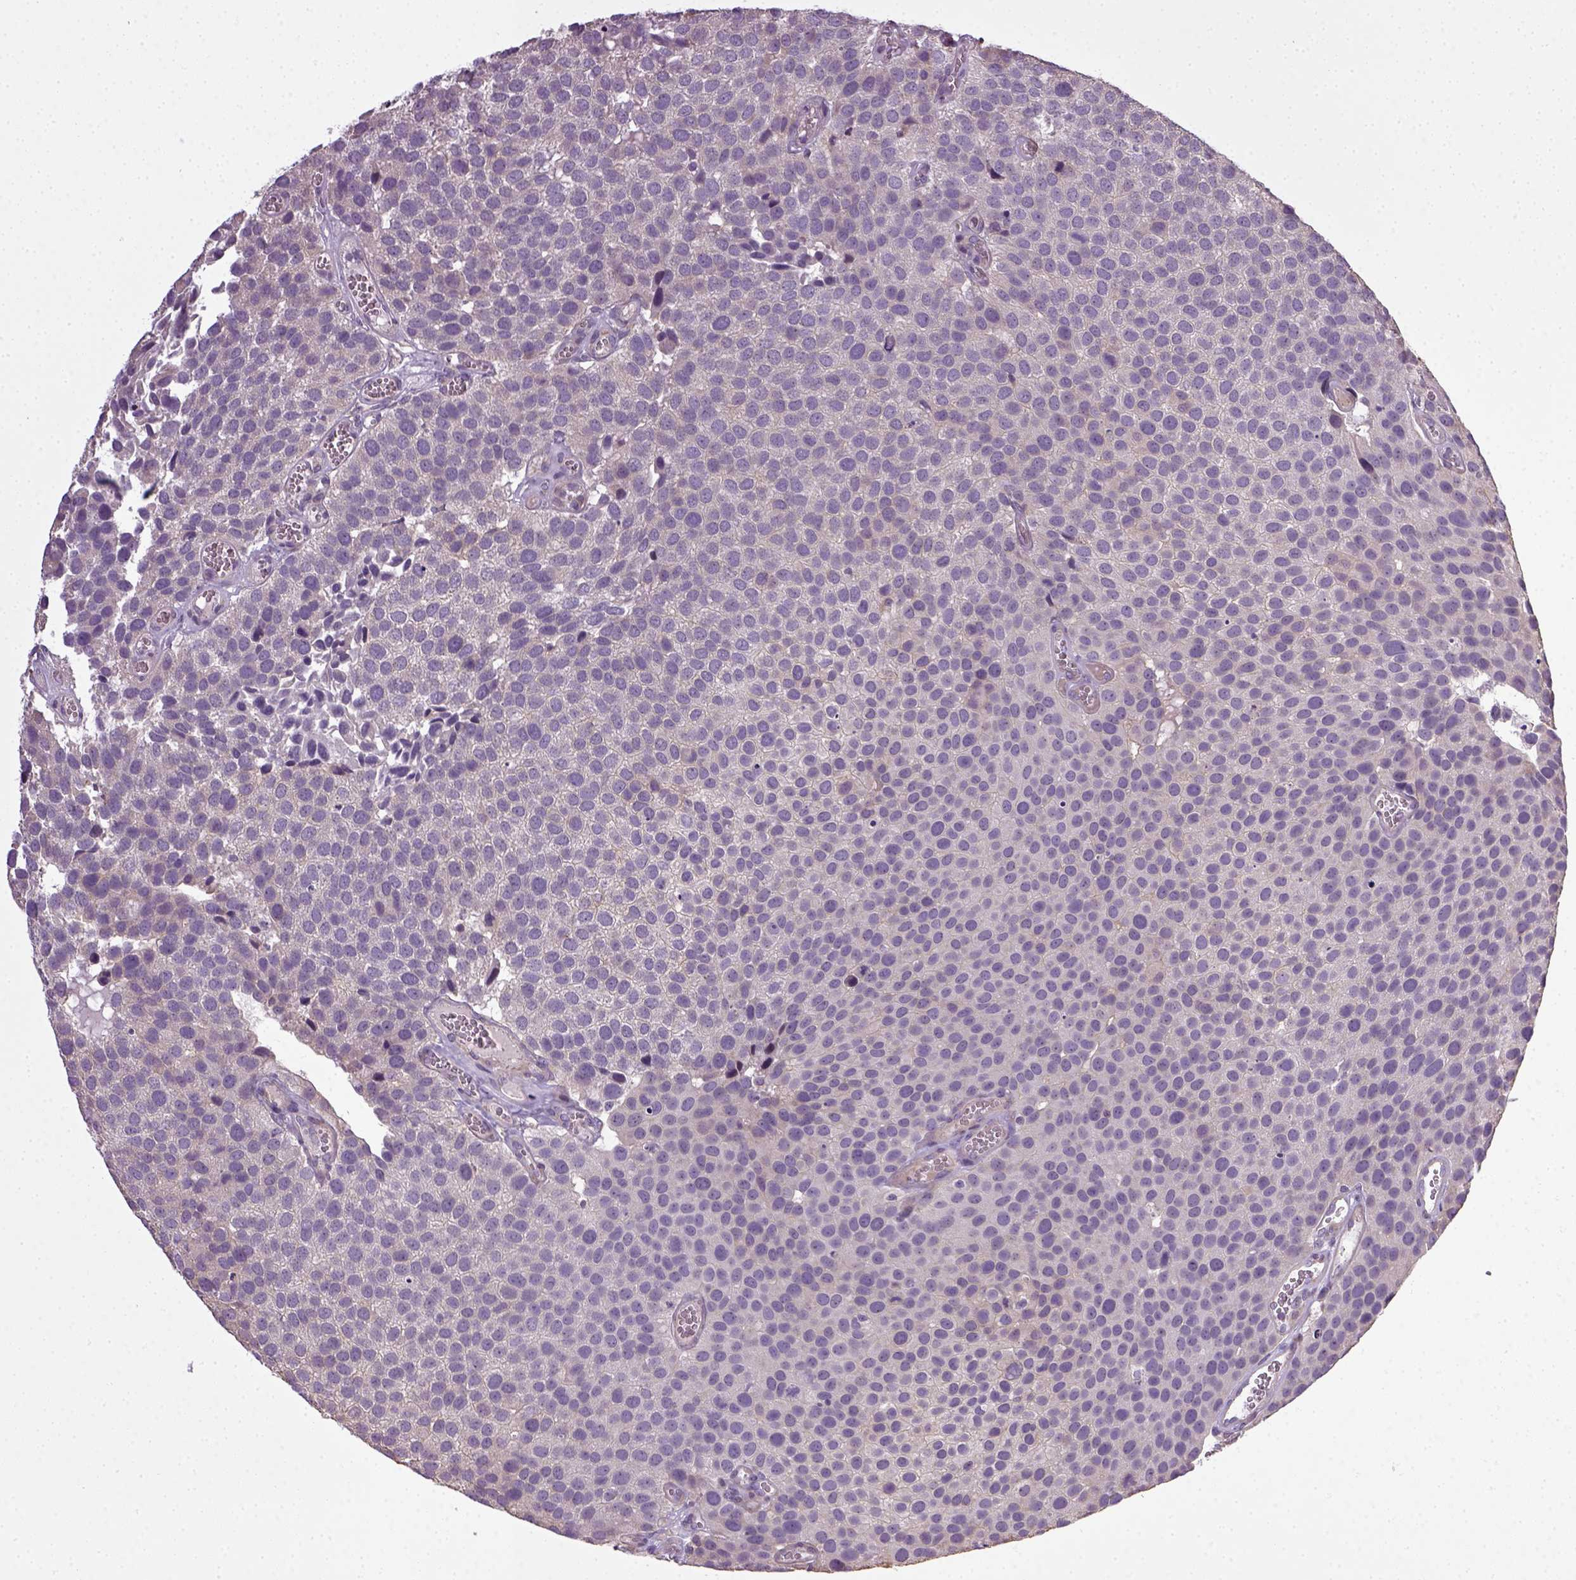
{"staining": {"intensity": "negative", "quantity": "none", "location": "none"}, "tissue": "urothelial cancer", "cell_type": "Tumor cells", "image_type": "cancer", "snomed": [{"axis": "morphology", "description": "Urothelial carcinoma, Low grade"}, {"axis": "topography", "description": "Urinary bladder"}], "caption": "This histopathology image is of urothelial carcinoma (low-grade) stained with immunohistochemistry to label a protein in brown with the nuclei are counter-stained blue. There is no staining in tumor cells. (Immunohistochemistry, brightfield microscopy, high magnification).", "gene": "TPRG1", "patient": {"sex": "female", "age": 69}}